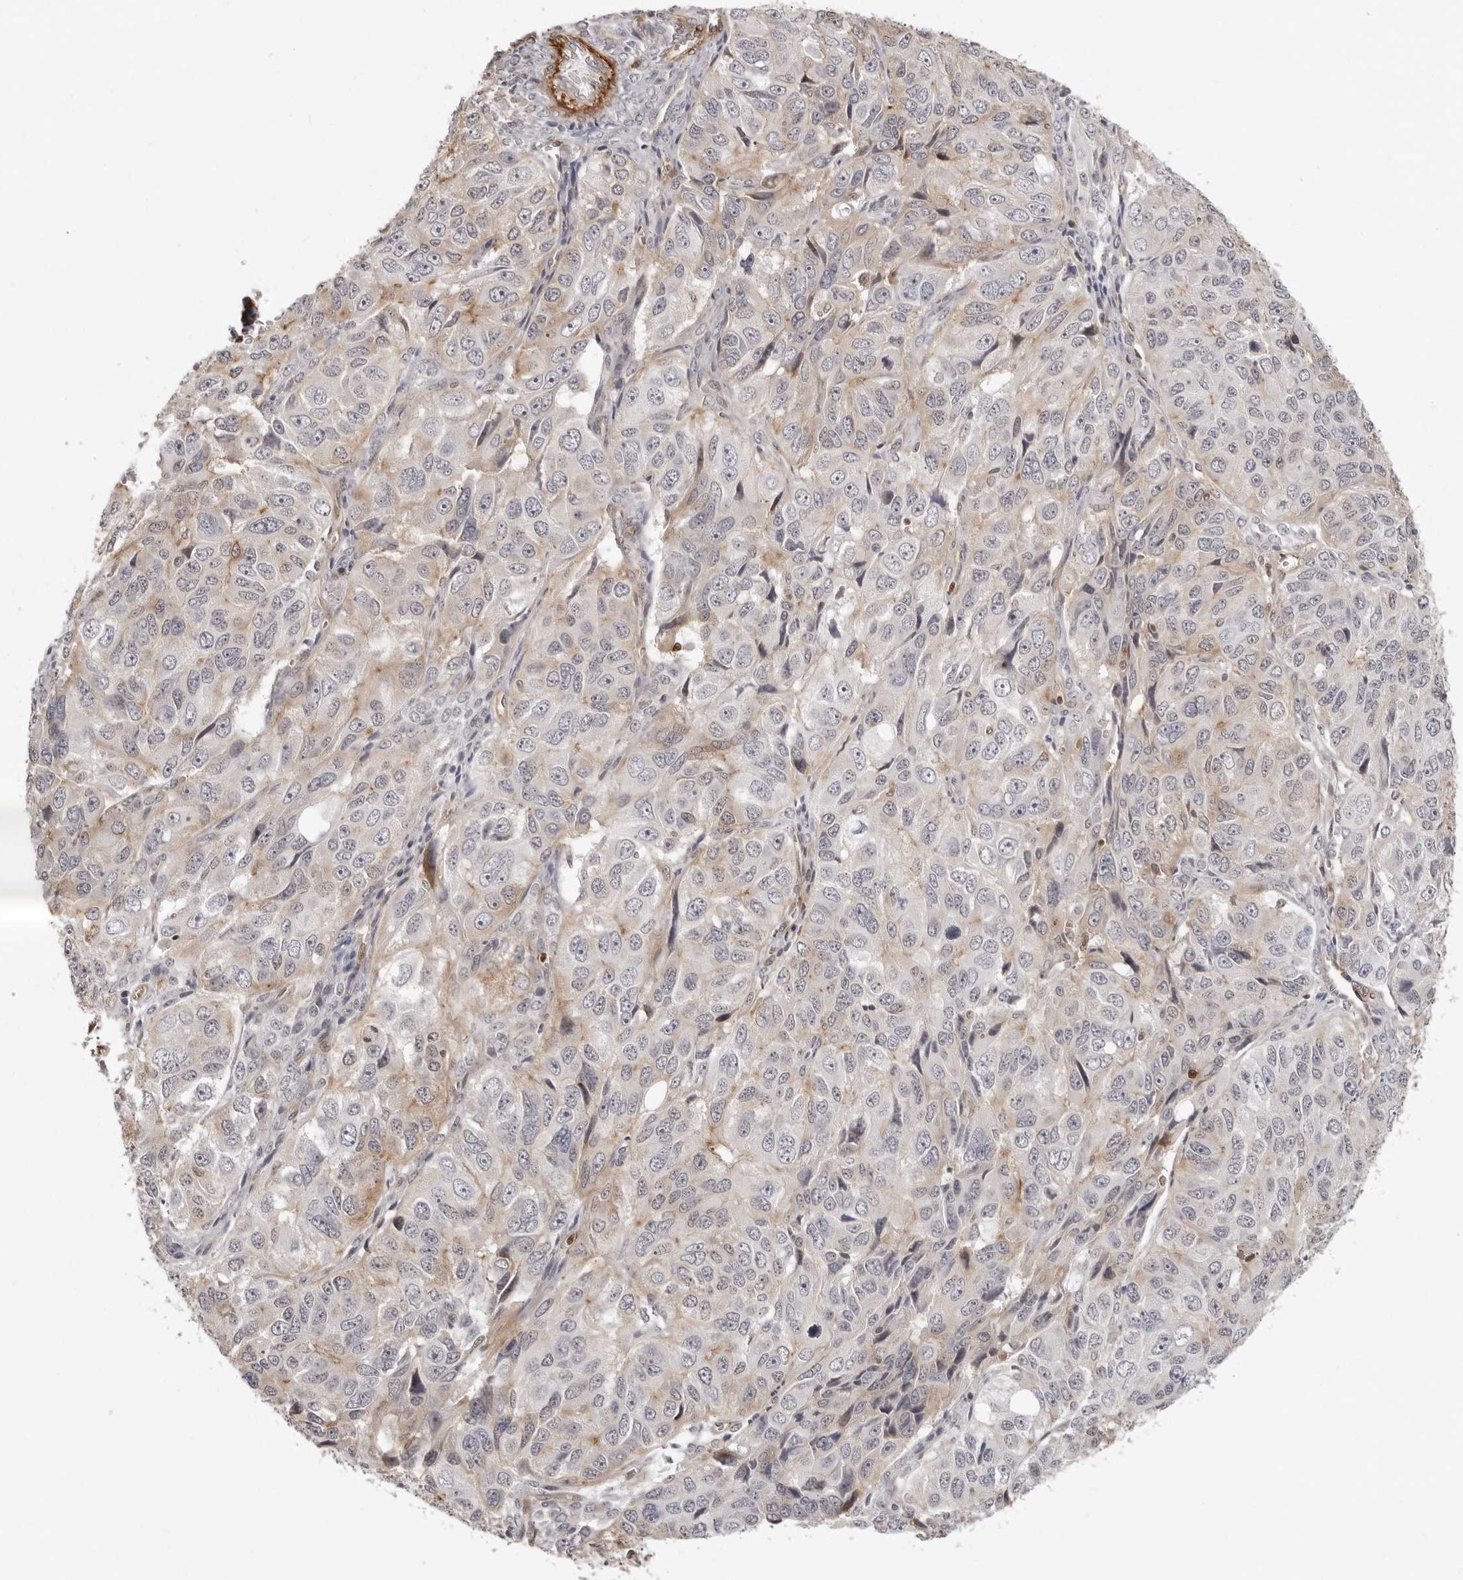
{"staining": {"intensity": "weak", "quantity": "25%-75%", "location": "cytoplasmic/membranous"}, "tissue": "ovarian cancer", "cell_type": "Tumor cells", "image_type": "cancer", "snomed": [{"axis": "morphology", "description": "Carcinoma, endometroid"}, {"axis": "topography", "description": "Ovary"}], "caption": "This image exhibits IHC staining of human ovarian cancer (endometroid carcinoma), with low weak cytoplasmic/membranous staining in about 25%-75% of tumor cells.", "gene": "UNK", "patient": {"sex": "female", "age": 51}}